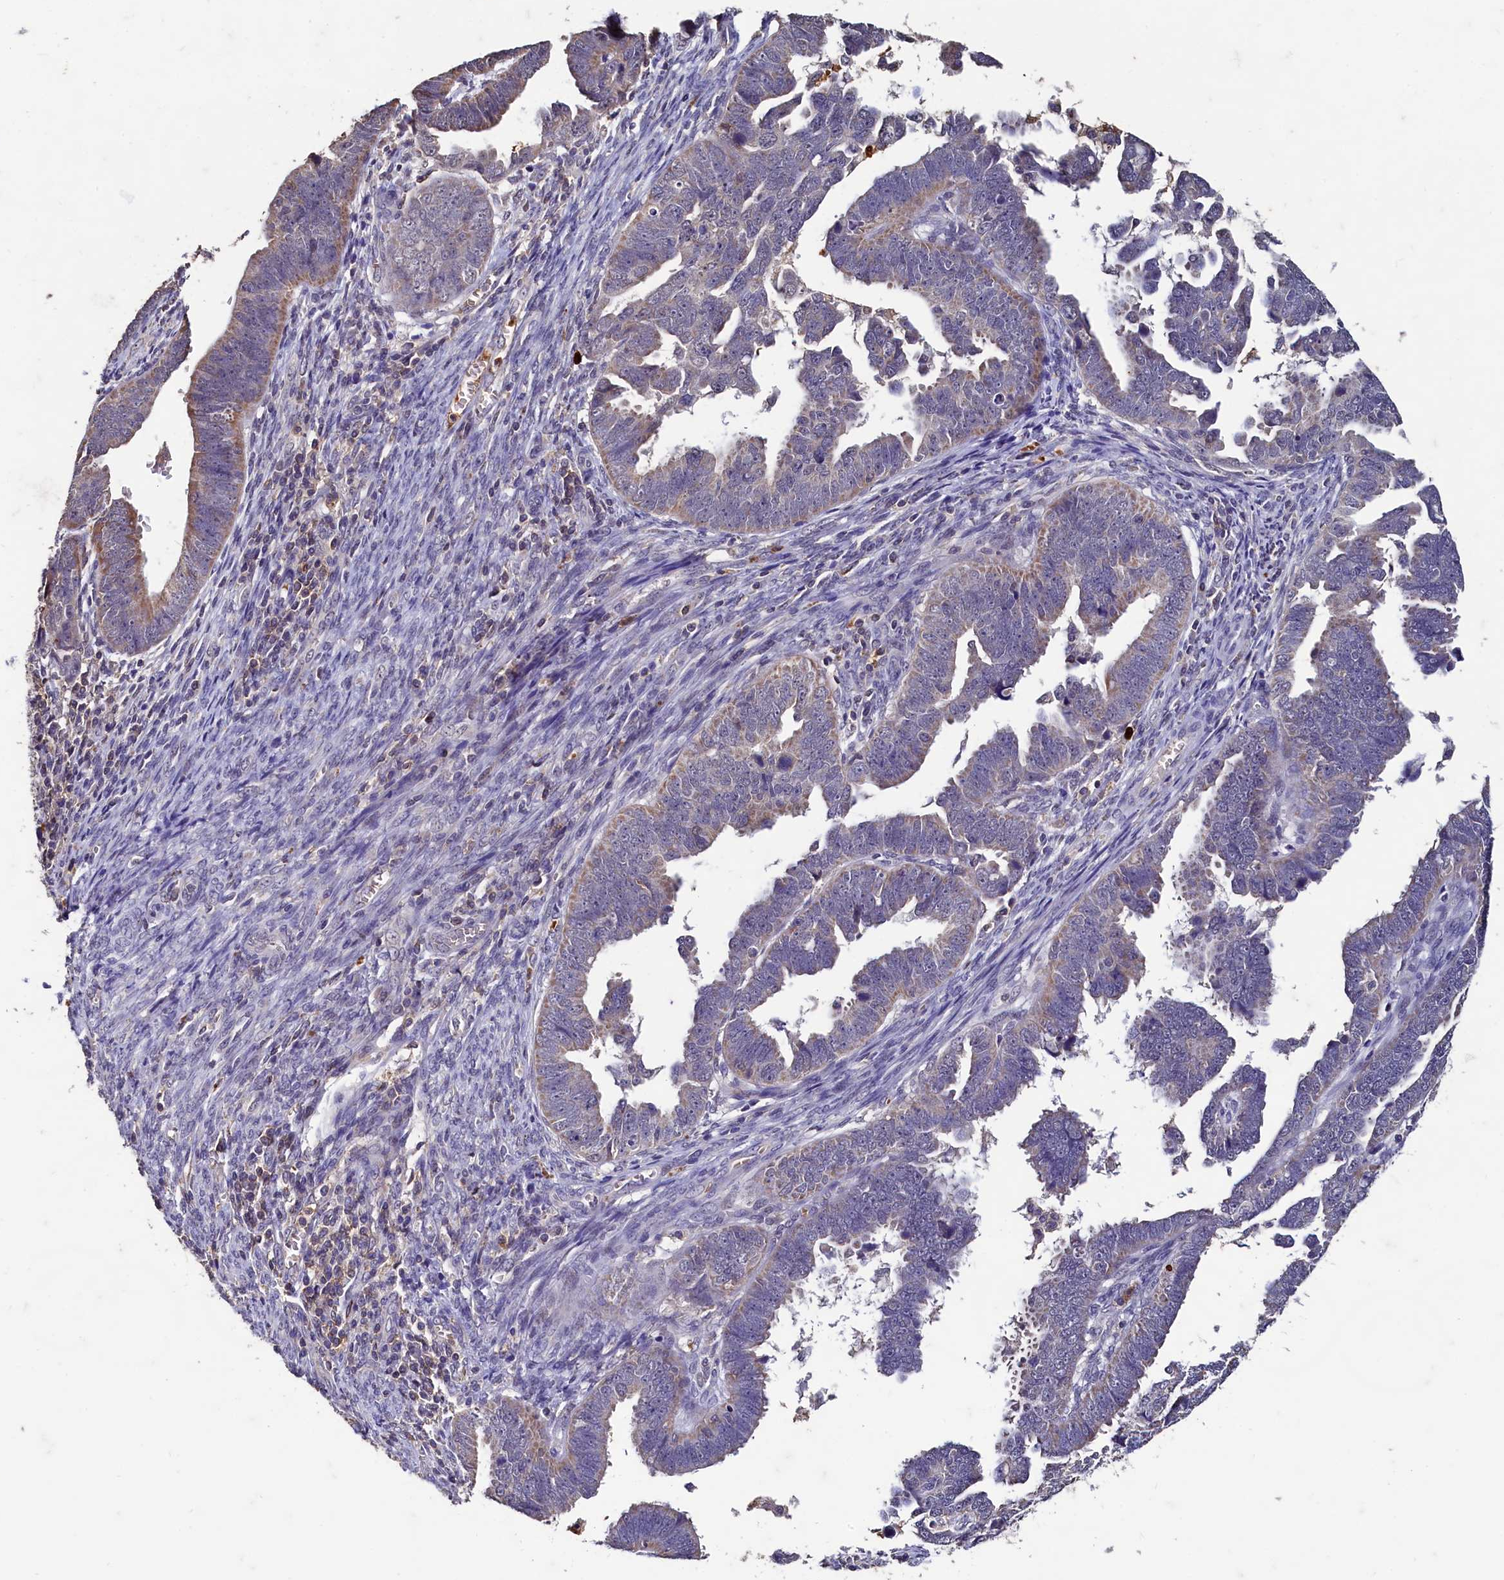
{"staining": {"intensity": "weak", "quantity": "<25%", "location": "cytoplasmic/membranous"}, "tissue": "endometrial cancer", "cell_type": "Tumor cells", "image_type": "cancer", "snomed": [{"axis": "morphology", "description": "Adenocarcinoma, NOS"}, {"axis": "topography", "description": "Endometrium"}], "caption": "A micrograph of human endometrial cancer is negative for staining in tumor cells. (DAB immunohistochemistry, high magnification).", "gene": "CSTPP1", "patient": {"sex": "female", "age": 75}}